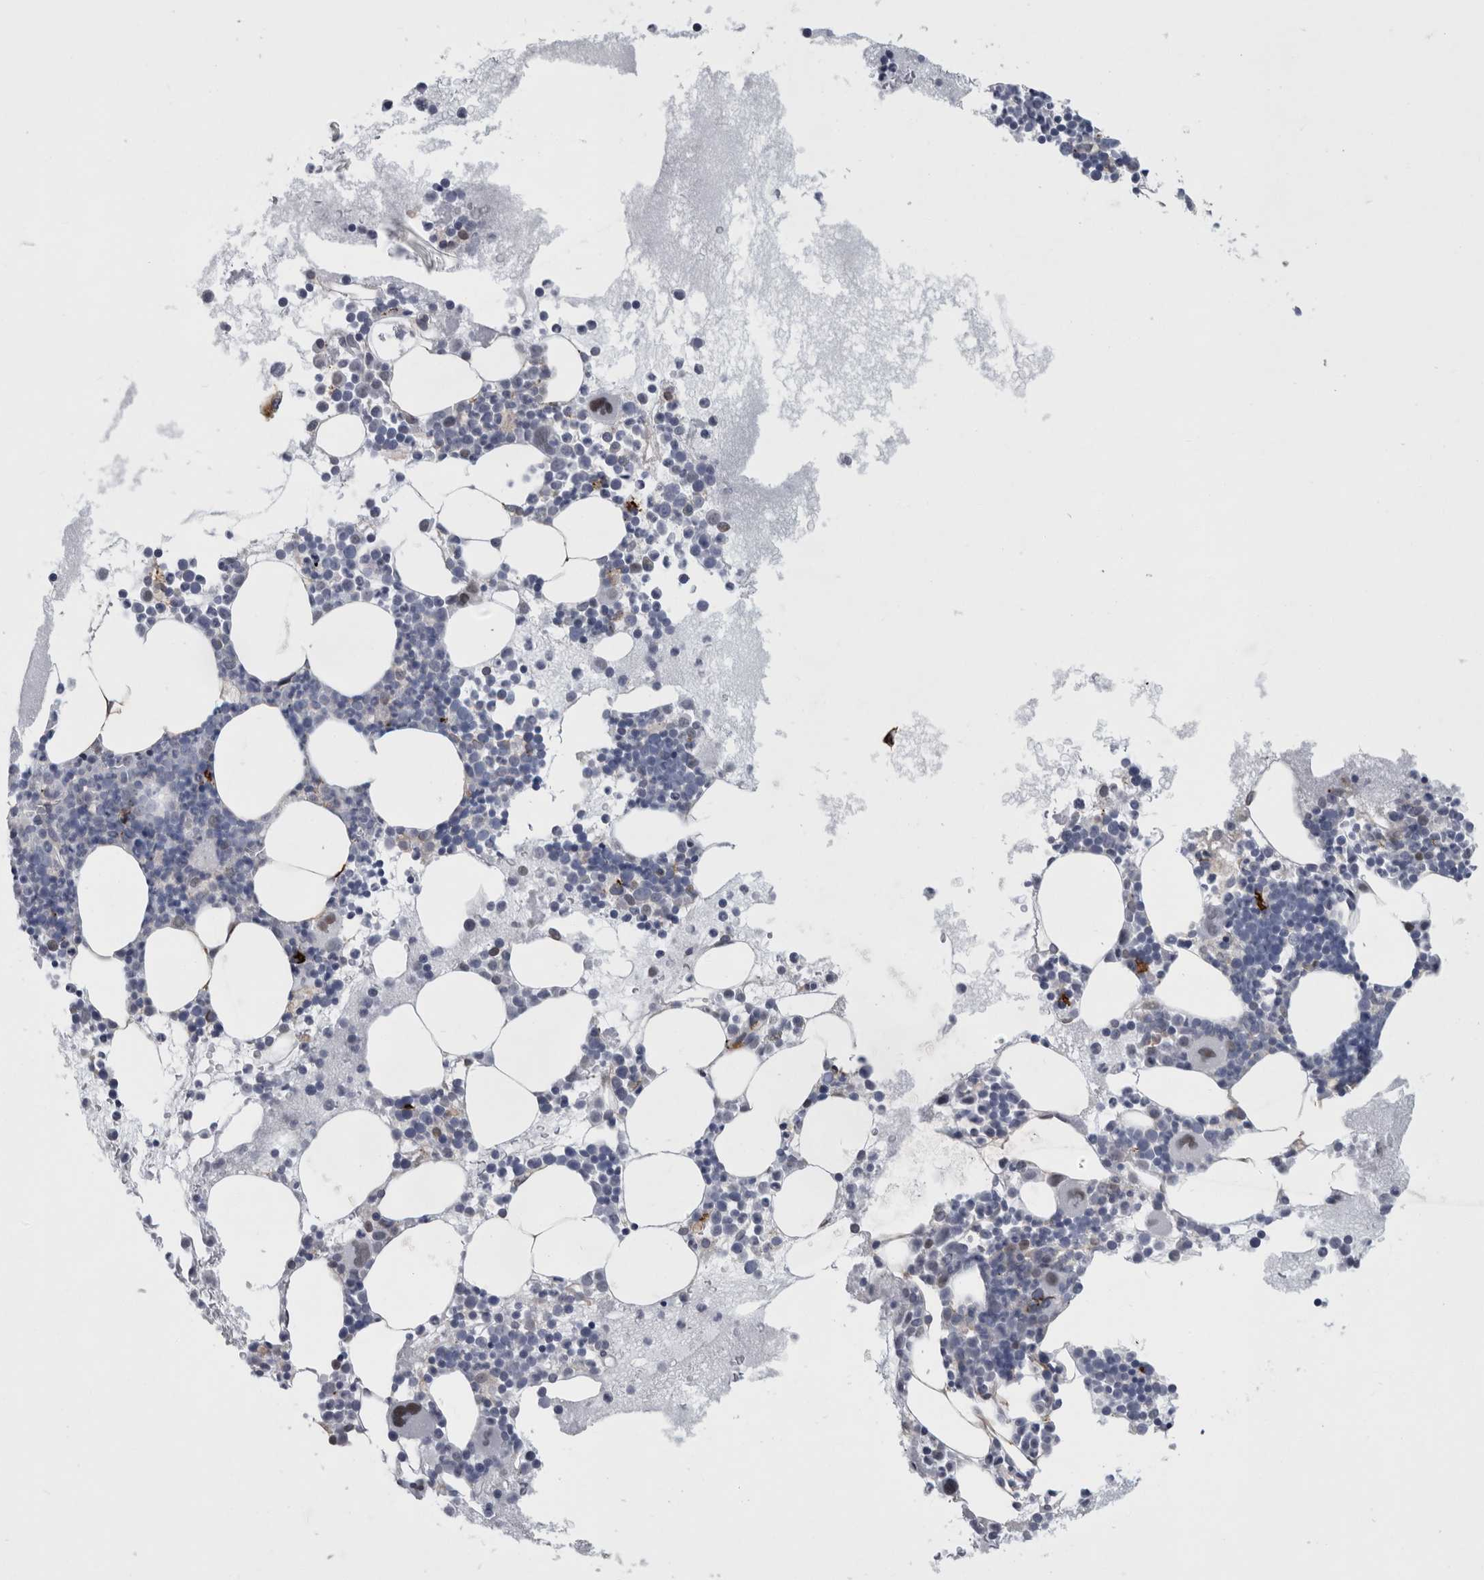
{"staining": {"intensity": "negative", "quantity": "none", "location": "none"}, "tissue": "bone marrow", "cell_type": "Hematopoietic cells", "image_type": "normal", "snomed": [{"axis": "morphology", "description": "Normal tissue, NOS"}, {"axis": "morphology", "description": "Inflammation, NOS"}, {"axis": "topography", "description": "Bone marrow"}], "caption": "Hematopoietic cells are negative for brown protein staining in normal bone marrow. (Brightfield microscopy of DAB (3,3'-diaminobenzidine) IHC at high magnification).", "gene": "DNAJC24", "patient": {"sex": "female", "age": 45}}